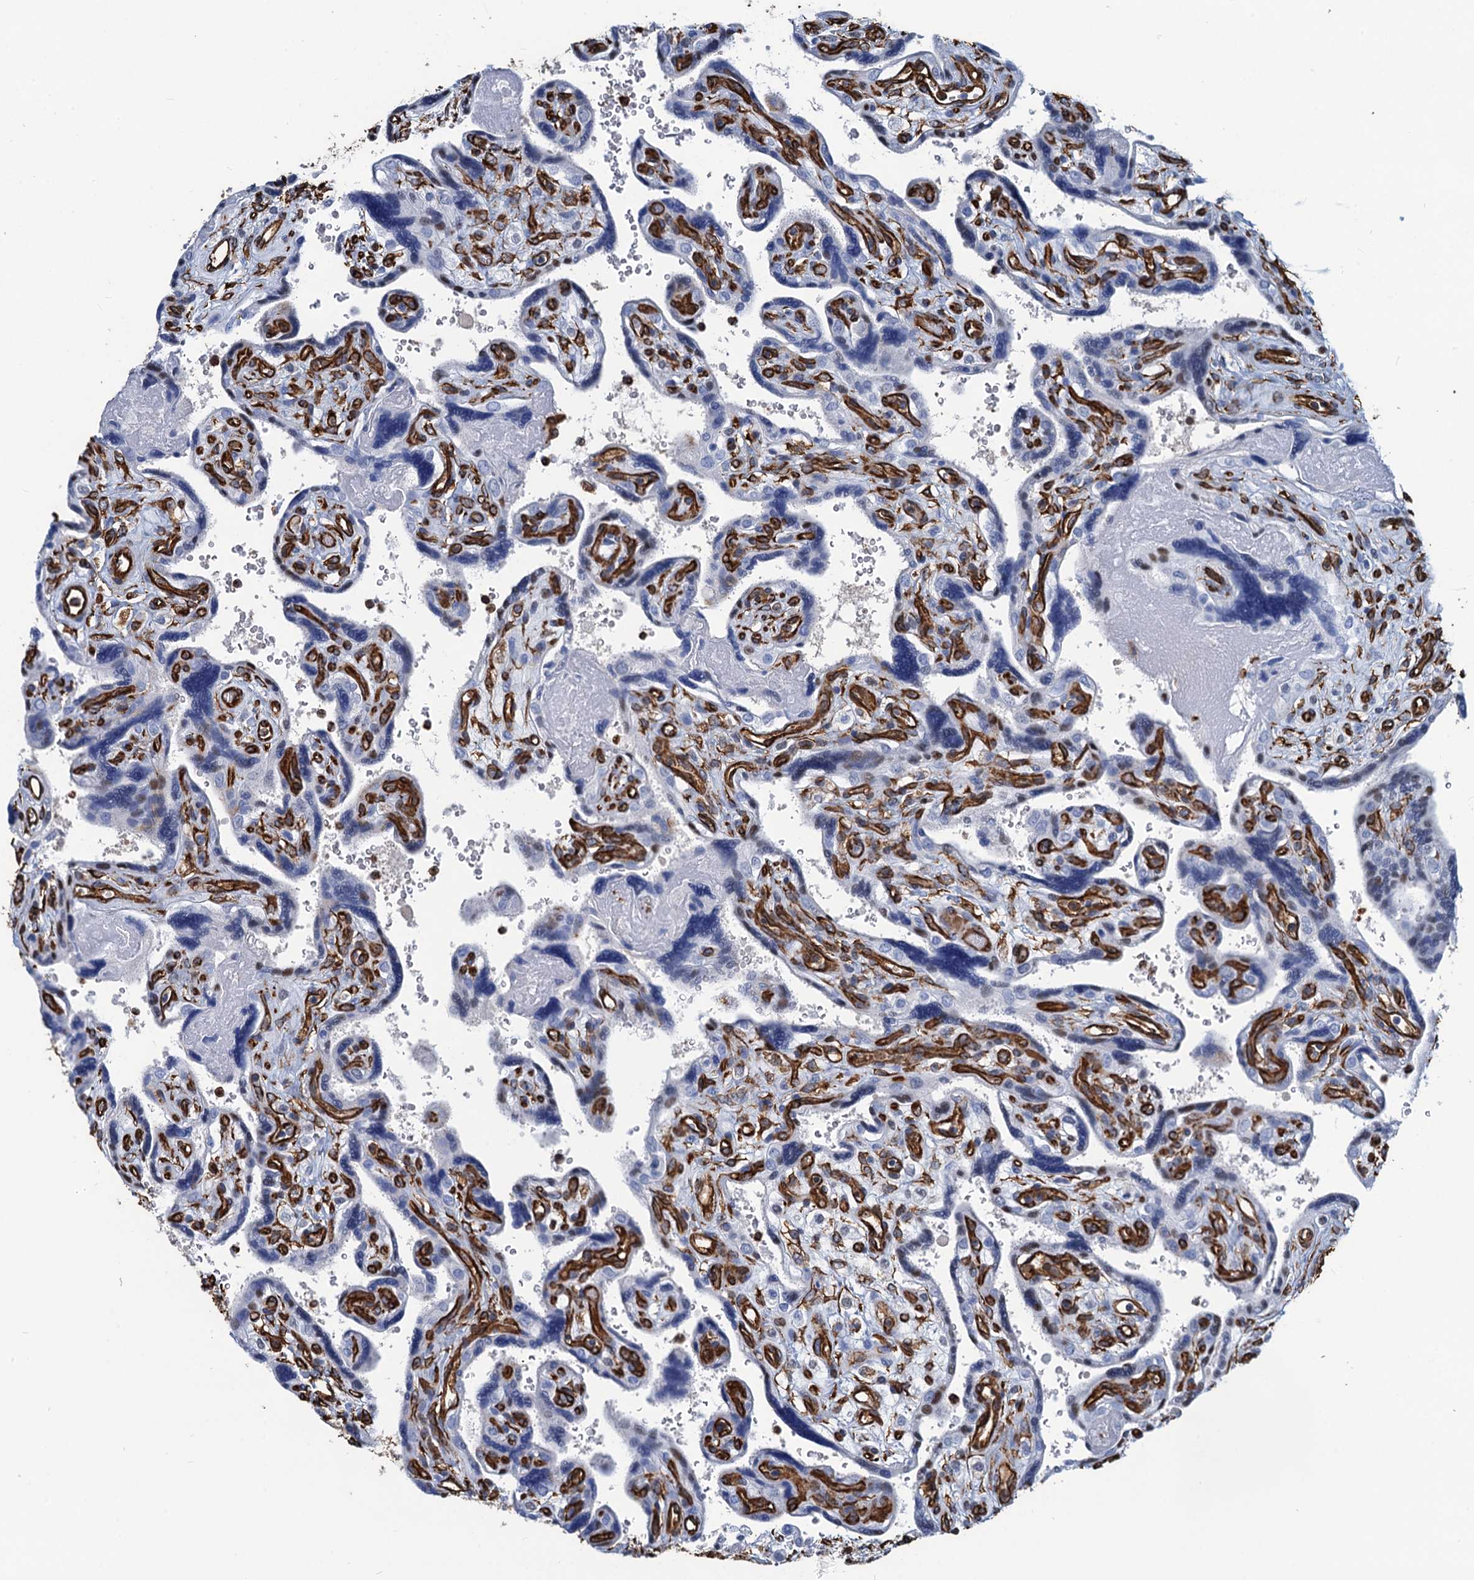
{"staining": {"intensity": "moderate", "quantity": "<25%", "location": "nuclear"}, "tissue": "placenta", "cell_type": "Trophoblastic cells", "image_type": "normal", "snomed": [{"axis": "morphology", "description": "Normal tissue, NOS"}, {"axis": "topography", "description": "Placenta"}], "caption": "Placenta stained for a protein (brown) displays moderate nuclear positive positivity in about <25% of trophoblastic cells.", "gene": "PGM2", "patient": {"sex": "female", "age": 39}}